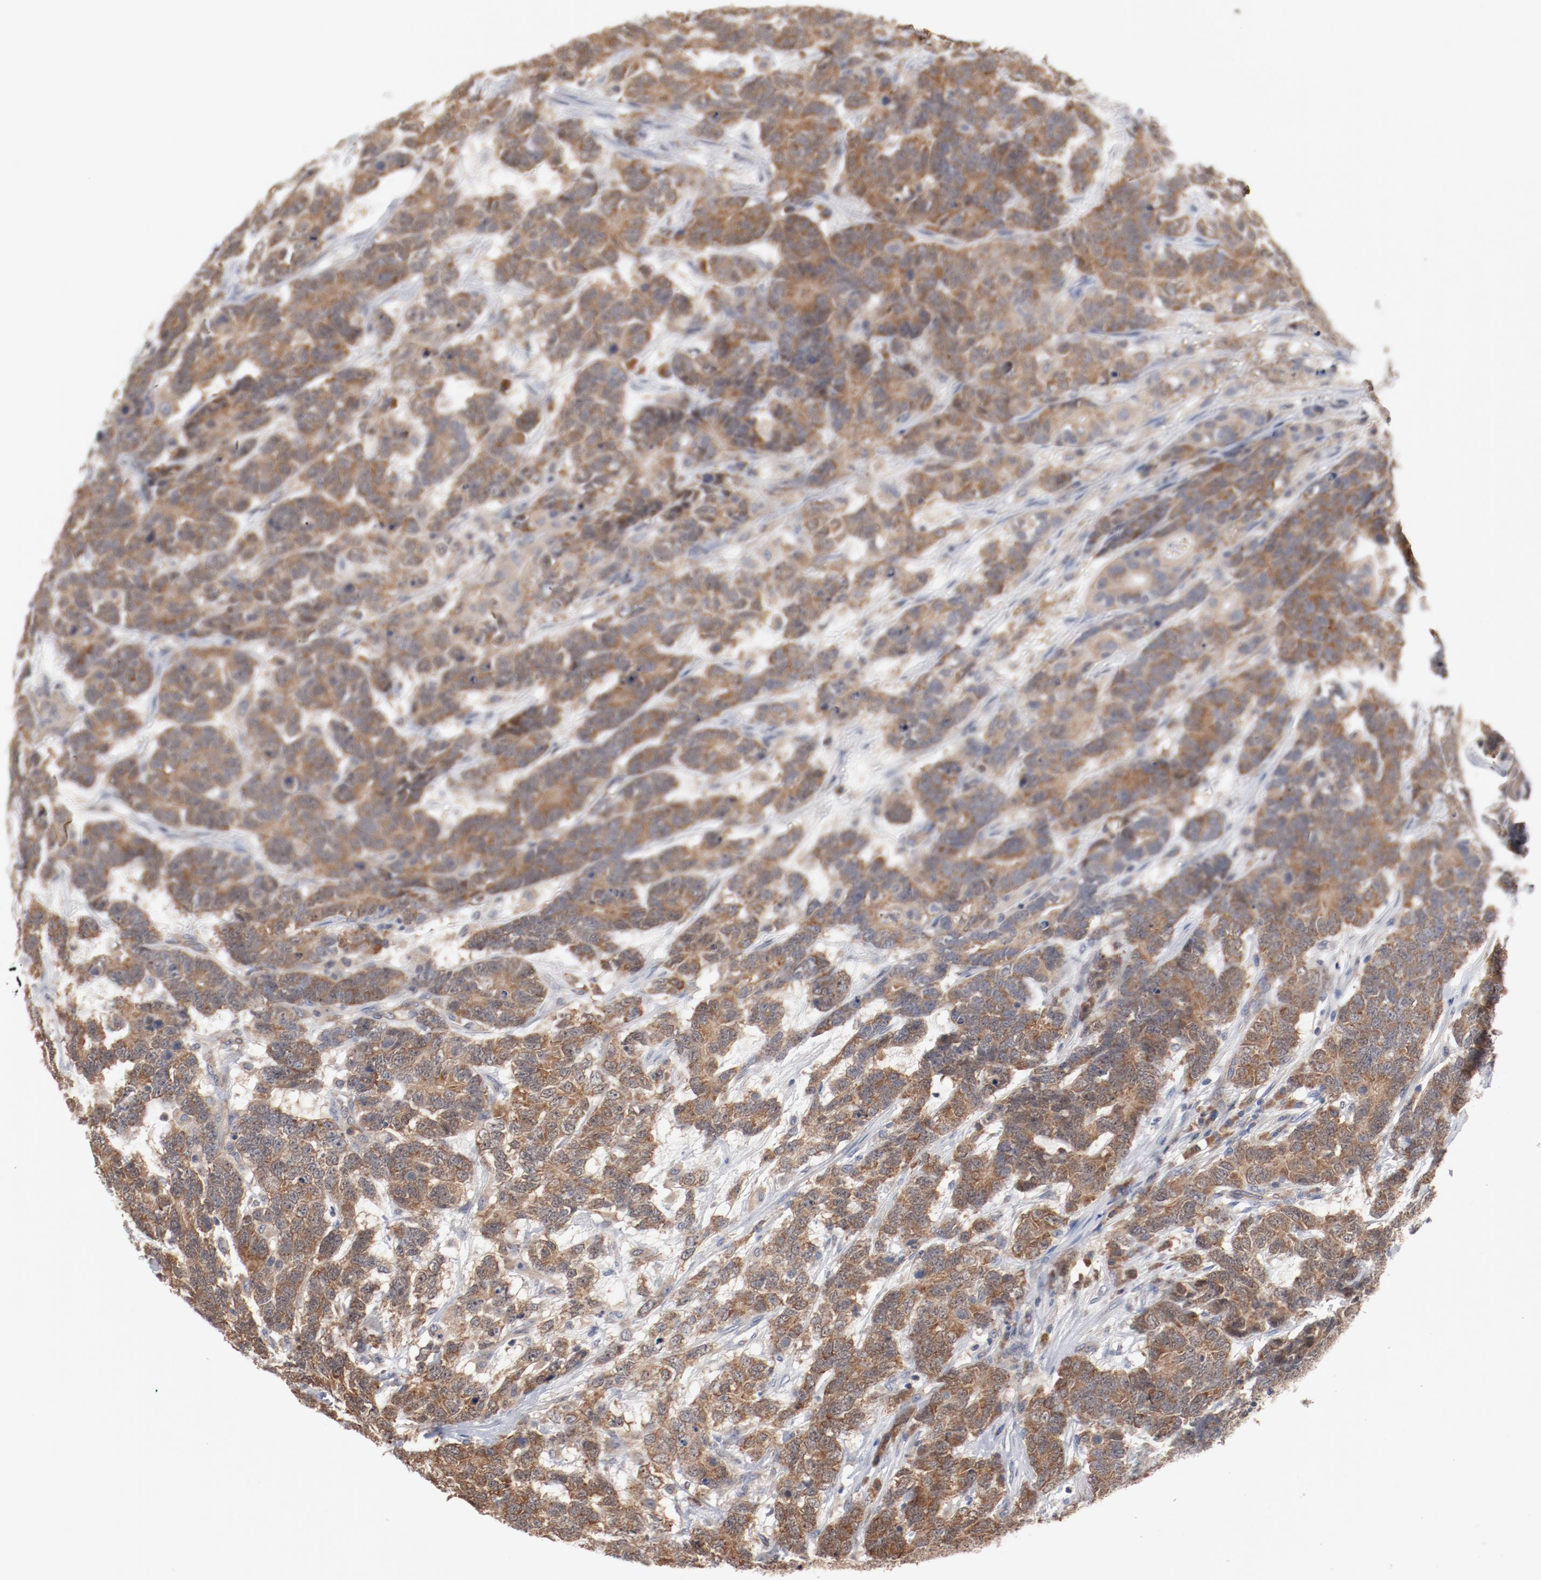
{"staining": {"intensity": "strong", "quantity": ">75%", "location": "cytoplasmic/membranous"}, "tissue": "testis cancer", "cell_type": "Tumor cells", "image_type": "cancer", "snomed": [{"axis": "morphology", "description": "Carcinoma, Embryonal, NOS"}, {"axis": "topography", "description": "Testis"}], "caption": "A brown stain labels strong cytoplasmic/membranous expression of a protein in embryonal carcinoma (testis) tumor cells. (IHC, brightfield microscopy, high magnification).", "gene": "RNASE11", "patient": {"sex": "male", "age": 26}}